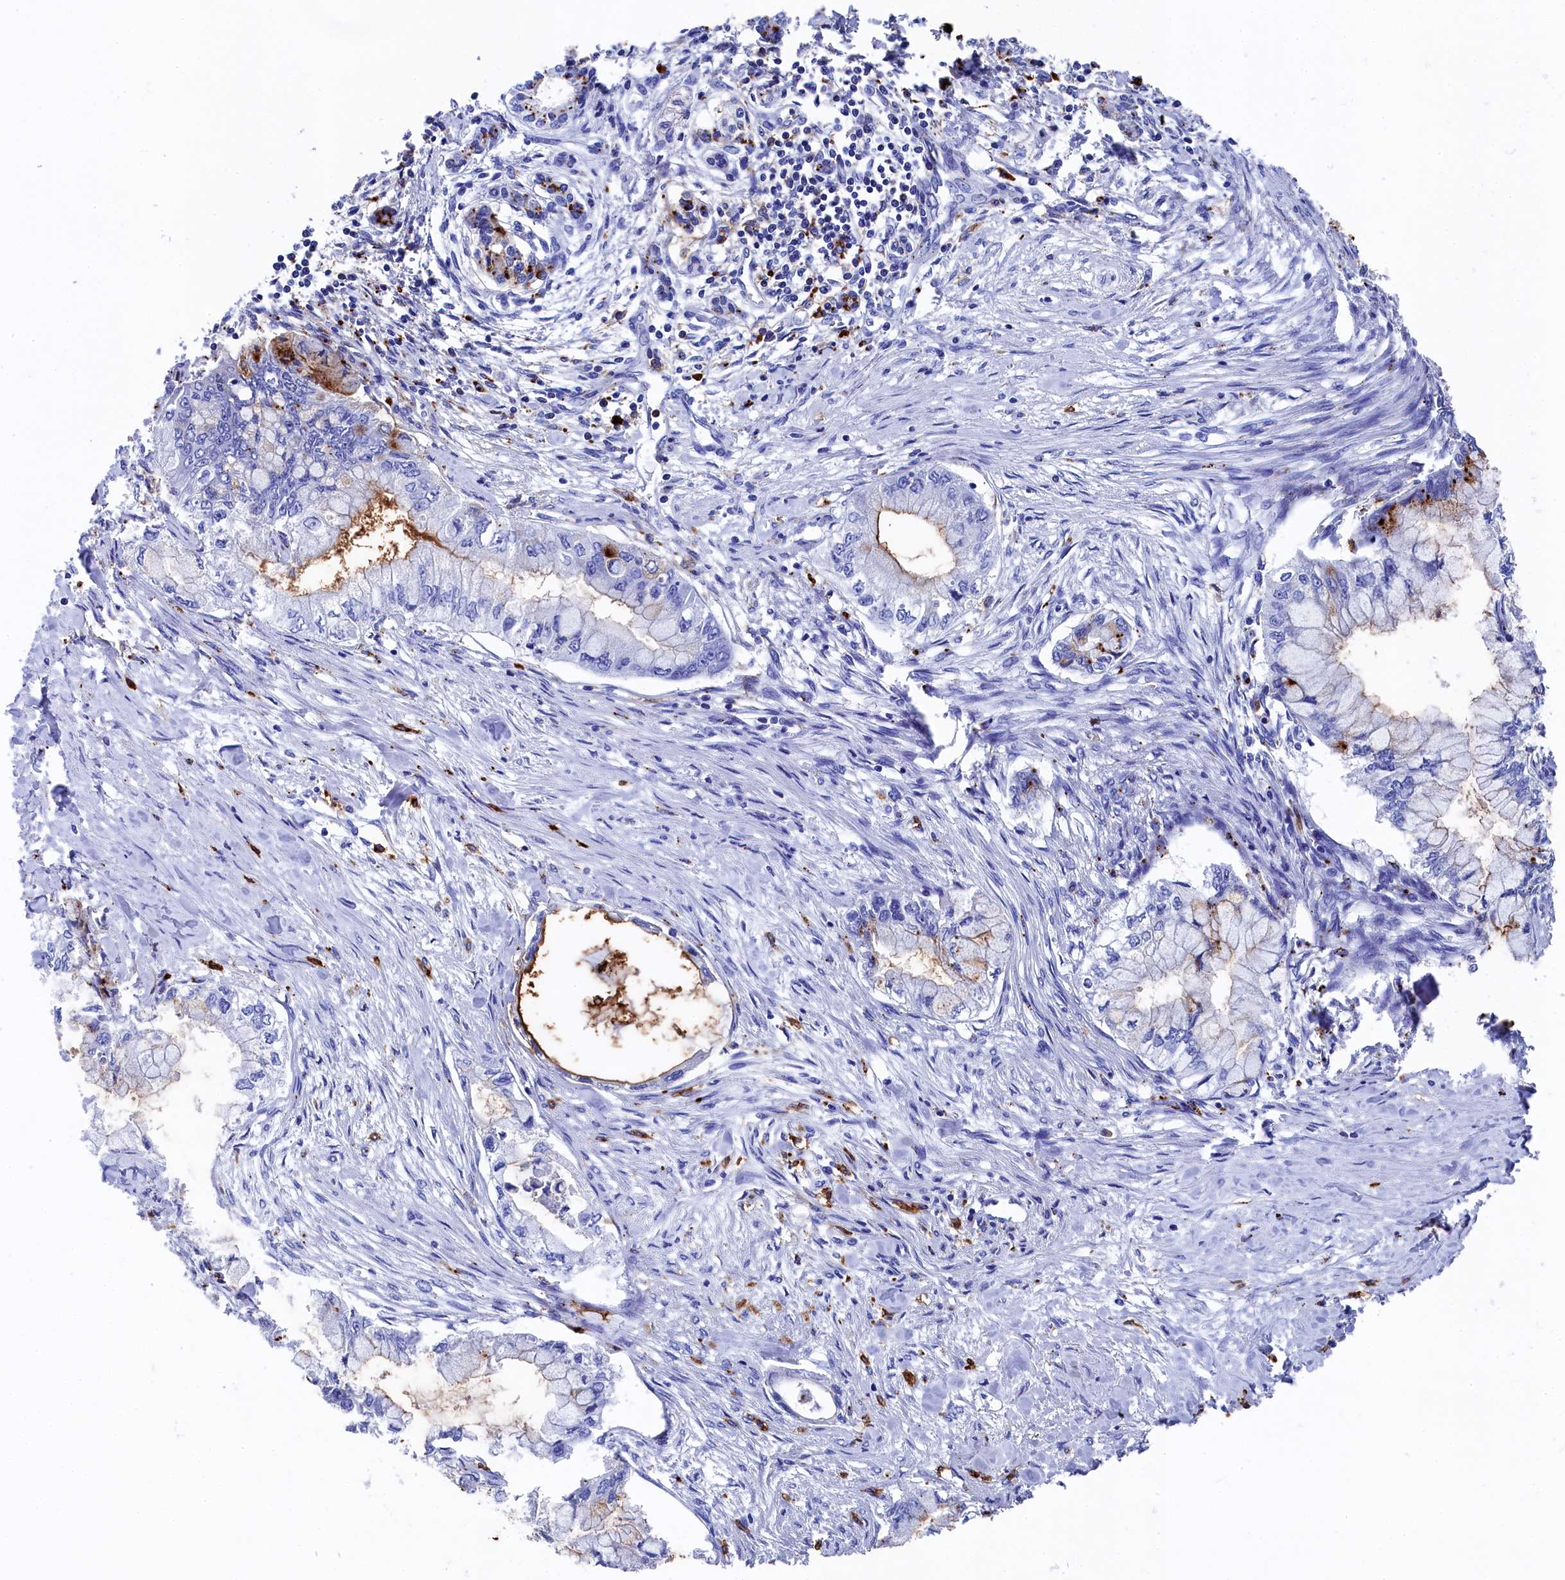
{"staining": {"intensity": "negative", "quantity": "none", "location": "none"}, "tissue": "pancreatic cancer", "cell_type": "Tumor cells", "image_type": "cancer", "snomed": [{"axis": "morphology", "description": "Adenocarcinoma, NOS"}, {"axis": "topography", "description": "Pancreas"}], "caption": "Immunohistochemical staining of human pancreatic cancer (adenocarcinoma) displays no significant positivity in tumor cells.", "gene": "PLAC8", "patient": {"sex": "female", "age": 78}}